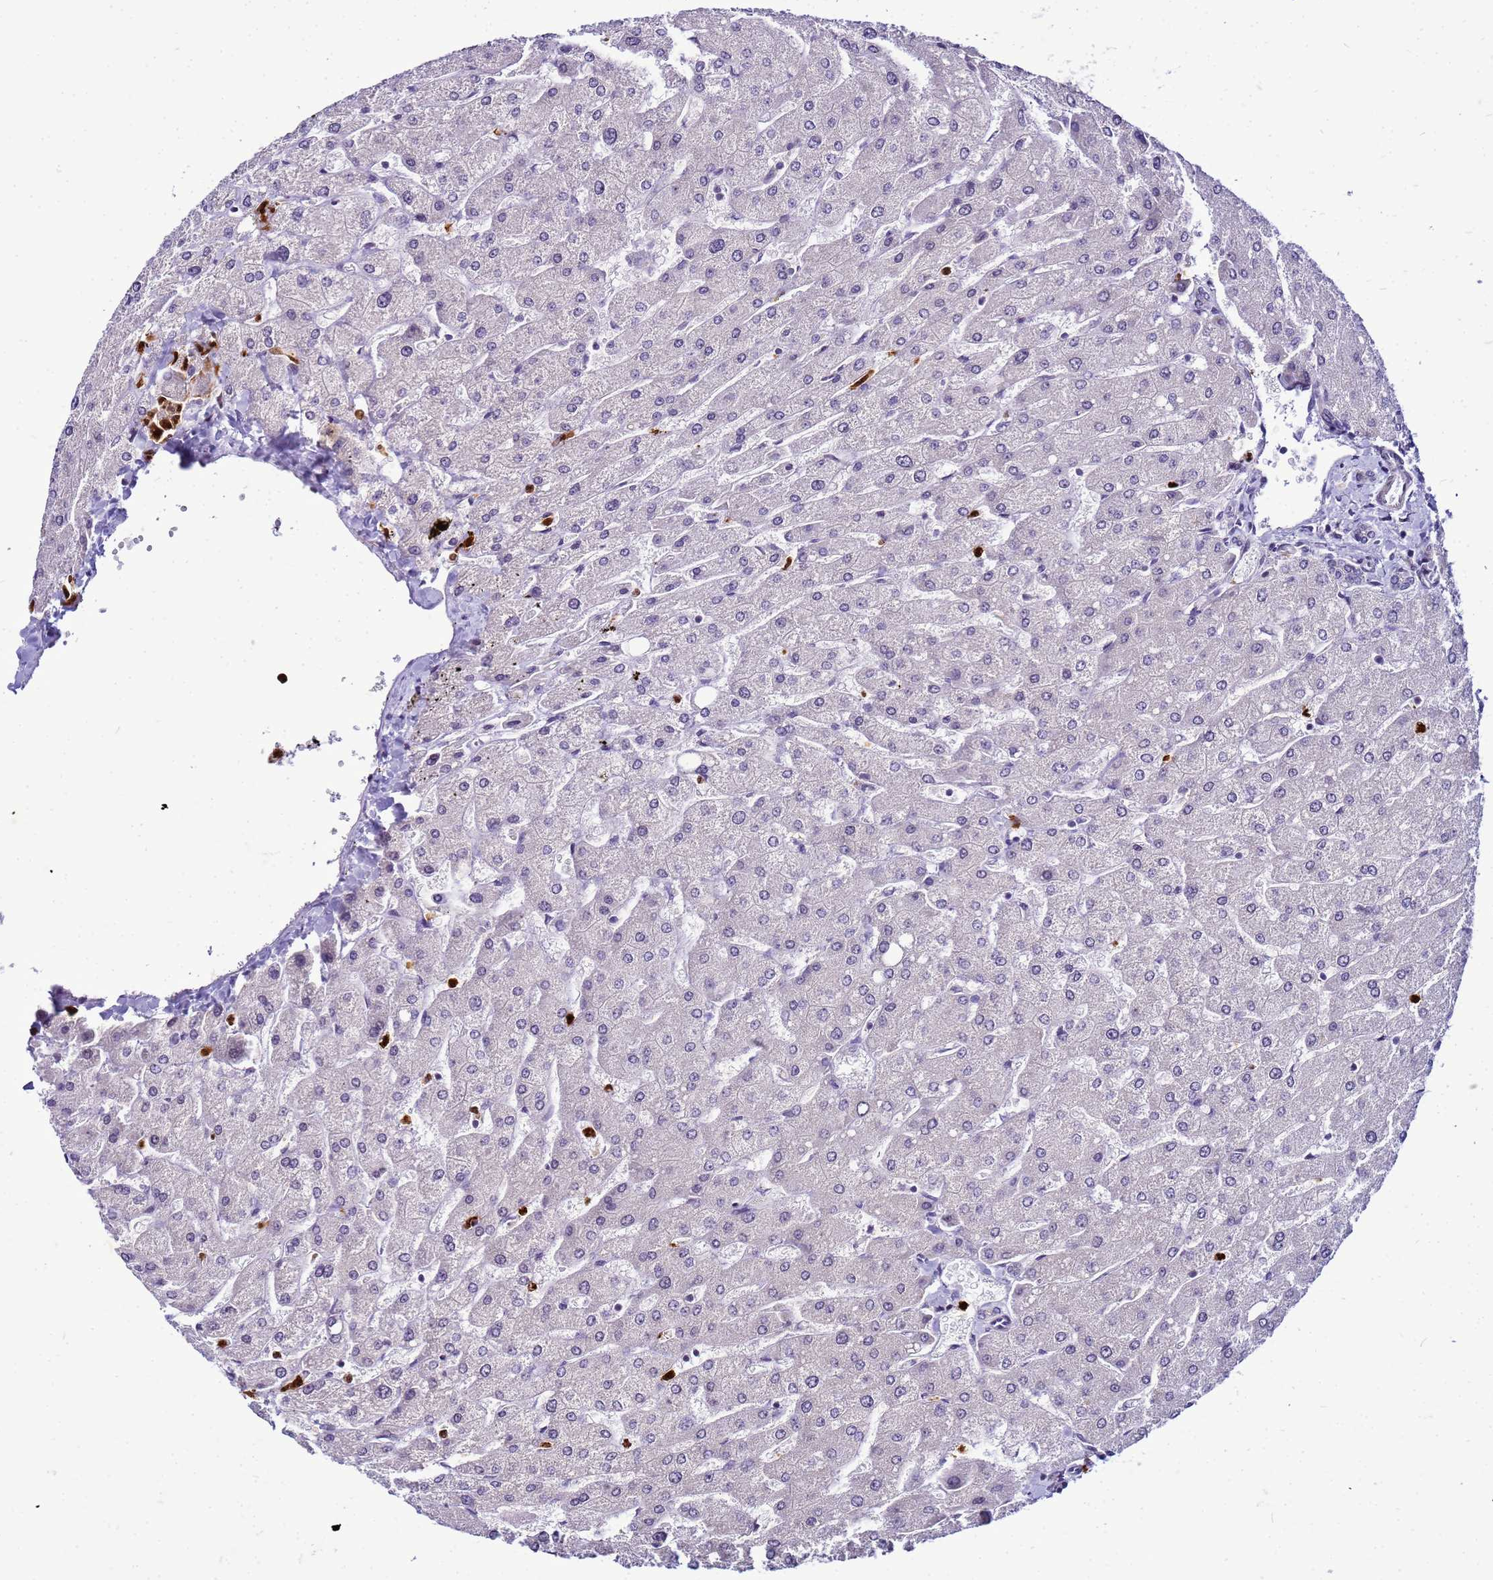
{"staining": {"intensity": "negative", "quantity": "none", "location": "none"}, "tissue": "liver", "cell_type": "Cholangiocytes", "image_type": "normal", "snomed": [{"axis": "morphology", "description": "Normal tissue, NOS"}, {"axis": "topography", "description": "Liver"}], "caption": "The photomicrograph demonstrates no staining of cholangiocytes in normal liver.", "gene": "VPS4B", "patient": {"sex": "male", "age": 55}}